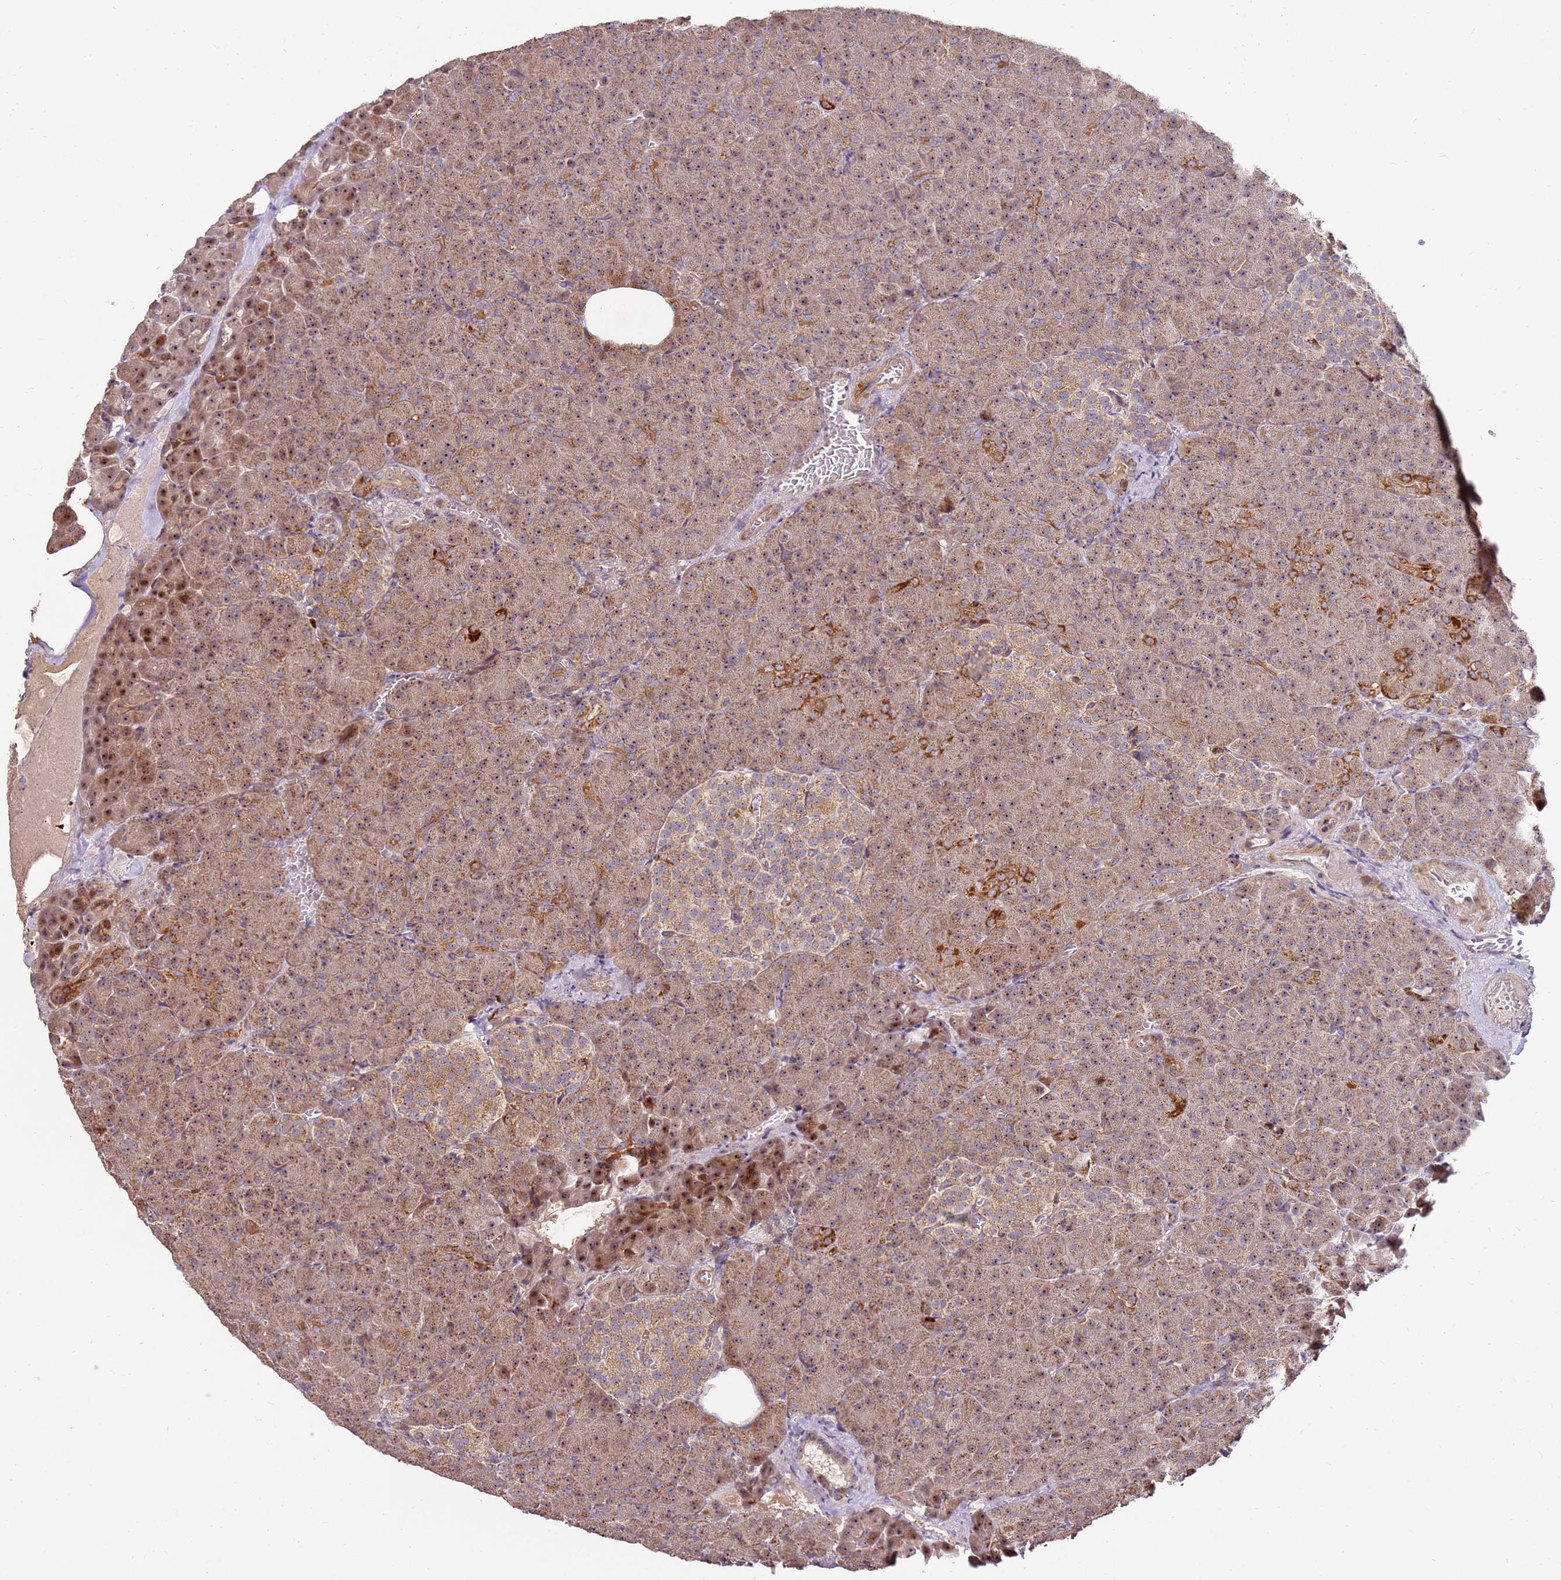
{"staining": {"intensity": "moderate", "quantity": ">75%", "location": "cytoplasmic/membranous,nuclear"}, "tissue": "pancreas", "cell_type": "Exocrine glandular cells", "image_type": "normal", "snomed": [{"axis": "morphology", "description": "Normal tissue, NOS"}, {"axis": "topography", "description": "Pancreas"}], "caption": "Protein staining of benign pancreas exhibits moderate cytoplasmic/membranous,nuclear positivity in approximately >75% of exocrine glandular cells. (DAB (3,3'-diaminobenzidine) IHC with brightfield microscopy, high magnification).", "gene": "KIF25", "patient": {"sex": "female", "age": 74}}